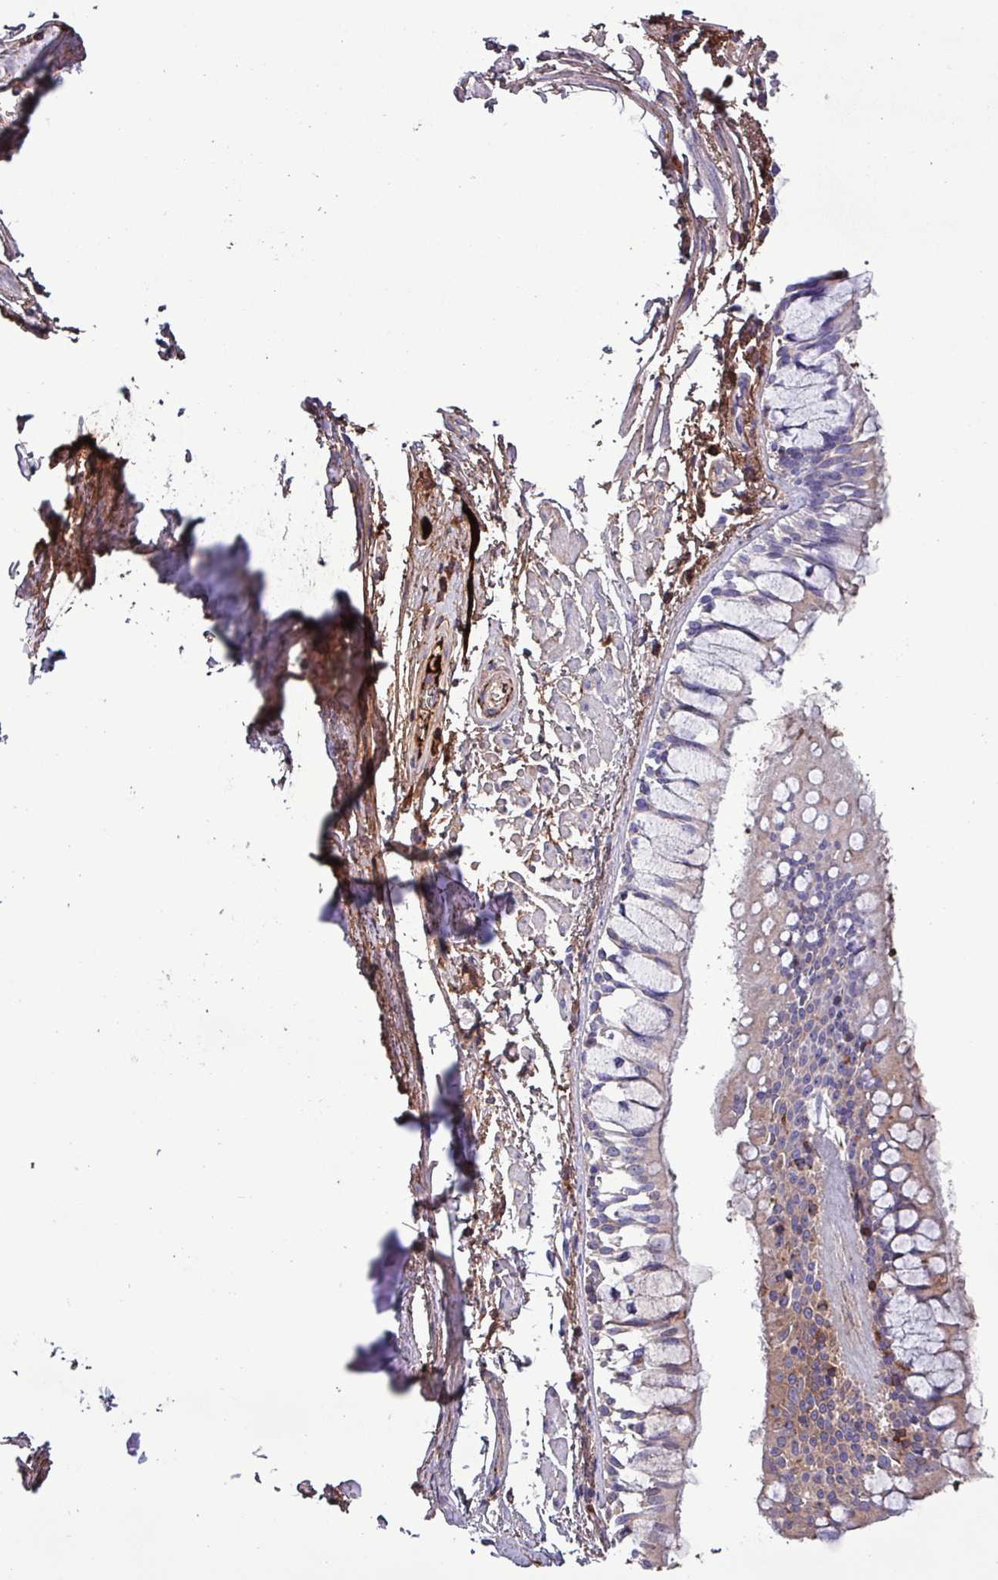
{"staining": {"intensity": "weak", "quantity": "<25%", "location": "cytoplasmic/membranous"}, "tissue": "bronchus", "cell_type": "Respiratory epithelial cells", "image_type": "normal", "snomed": [{"axis": "morphology", "description": "Normal tissue, NOS"}, {"axis": "topography", "description": "Bronchus"}], "caption": "Bronchus stained for a protein using IHC shows no positivity respiratory epithelial cells.", "gene": "HPR", "patient": {"sex": "male", "age": 70}}